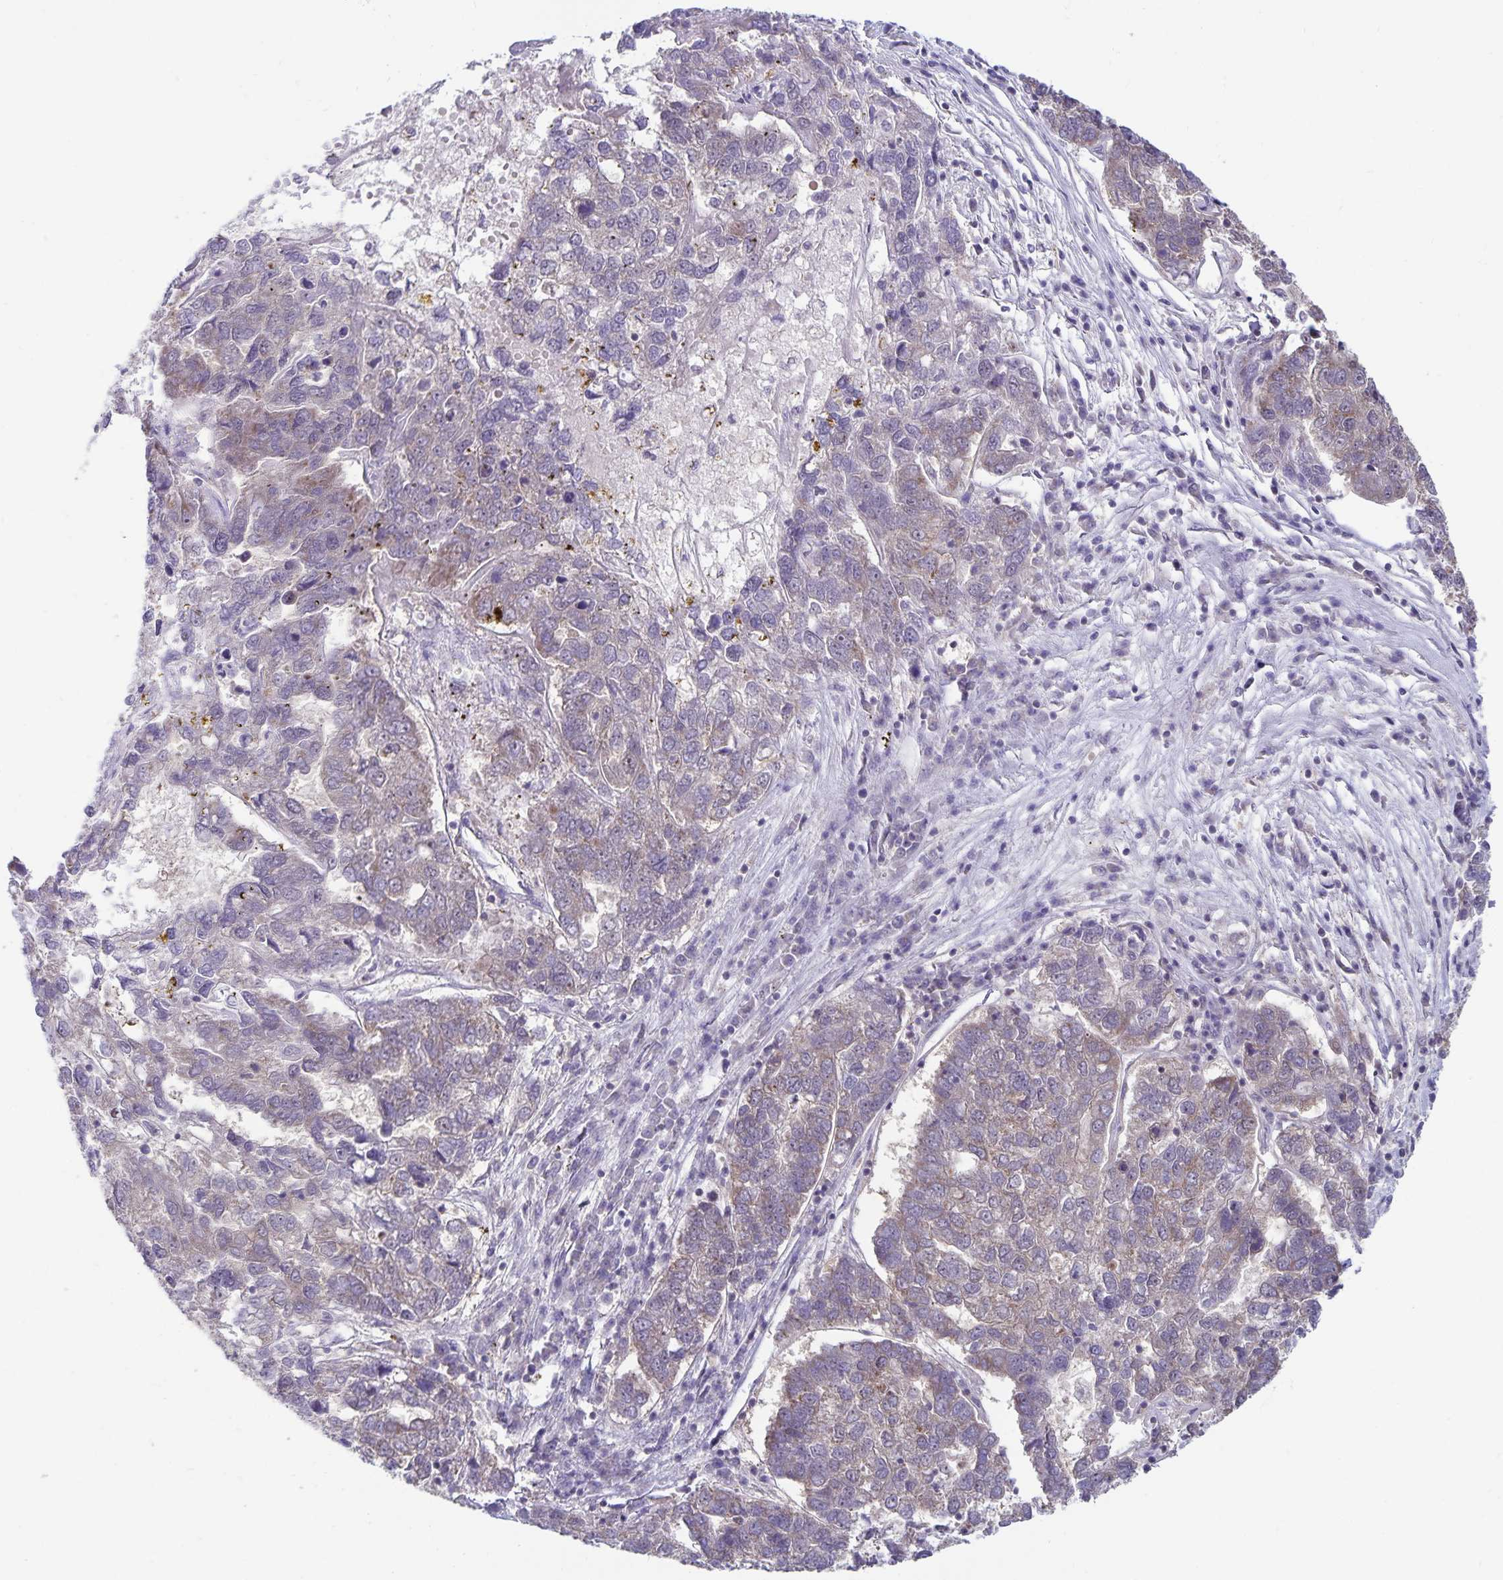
{"staining": {"intensity": "weak", "quantity": "<25%", "location": "cytoplasmic/membranous"}, "tissue": "pancreatic cancer", "cell_type": "Tumor cells", "image_type": "cancer", "snomed": [{"axis": "morphology", "description": "Adenocarcinoma, NOS"}, {"axis": "topography", "description": "Pancreas"}], "caption": "IHC micrograph of neoplastic tissue: adenocarcinoma (pancreatic) stained with DAB (3,3'-diaminobenzidine) shows no significant protein positivity in tumor cells. The staining is performed using DAB brown chromogen with nuclei counter-stained in using hematoxylin.", "gene": "EXOC6B", "patient": {"sex": "female", "age": 61}}